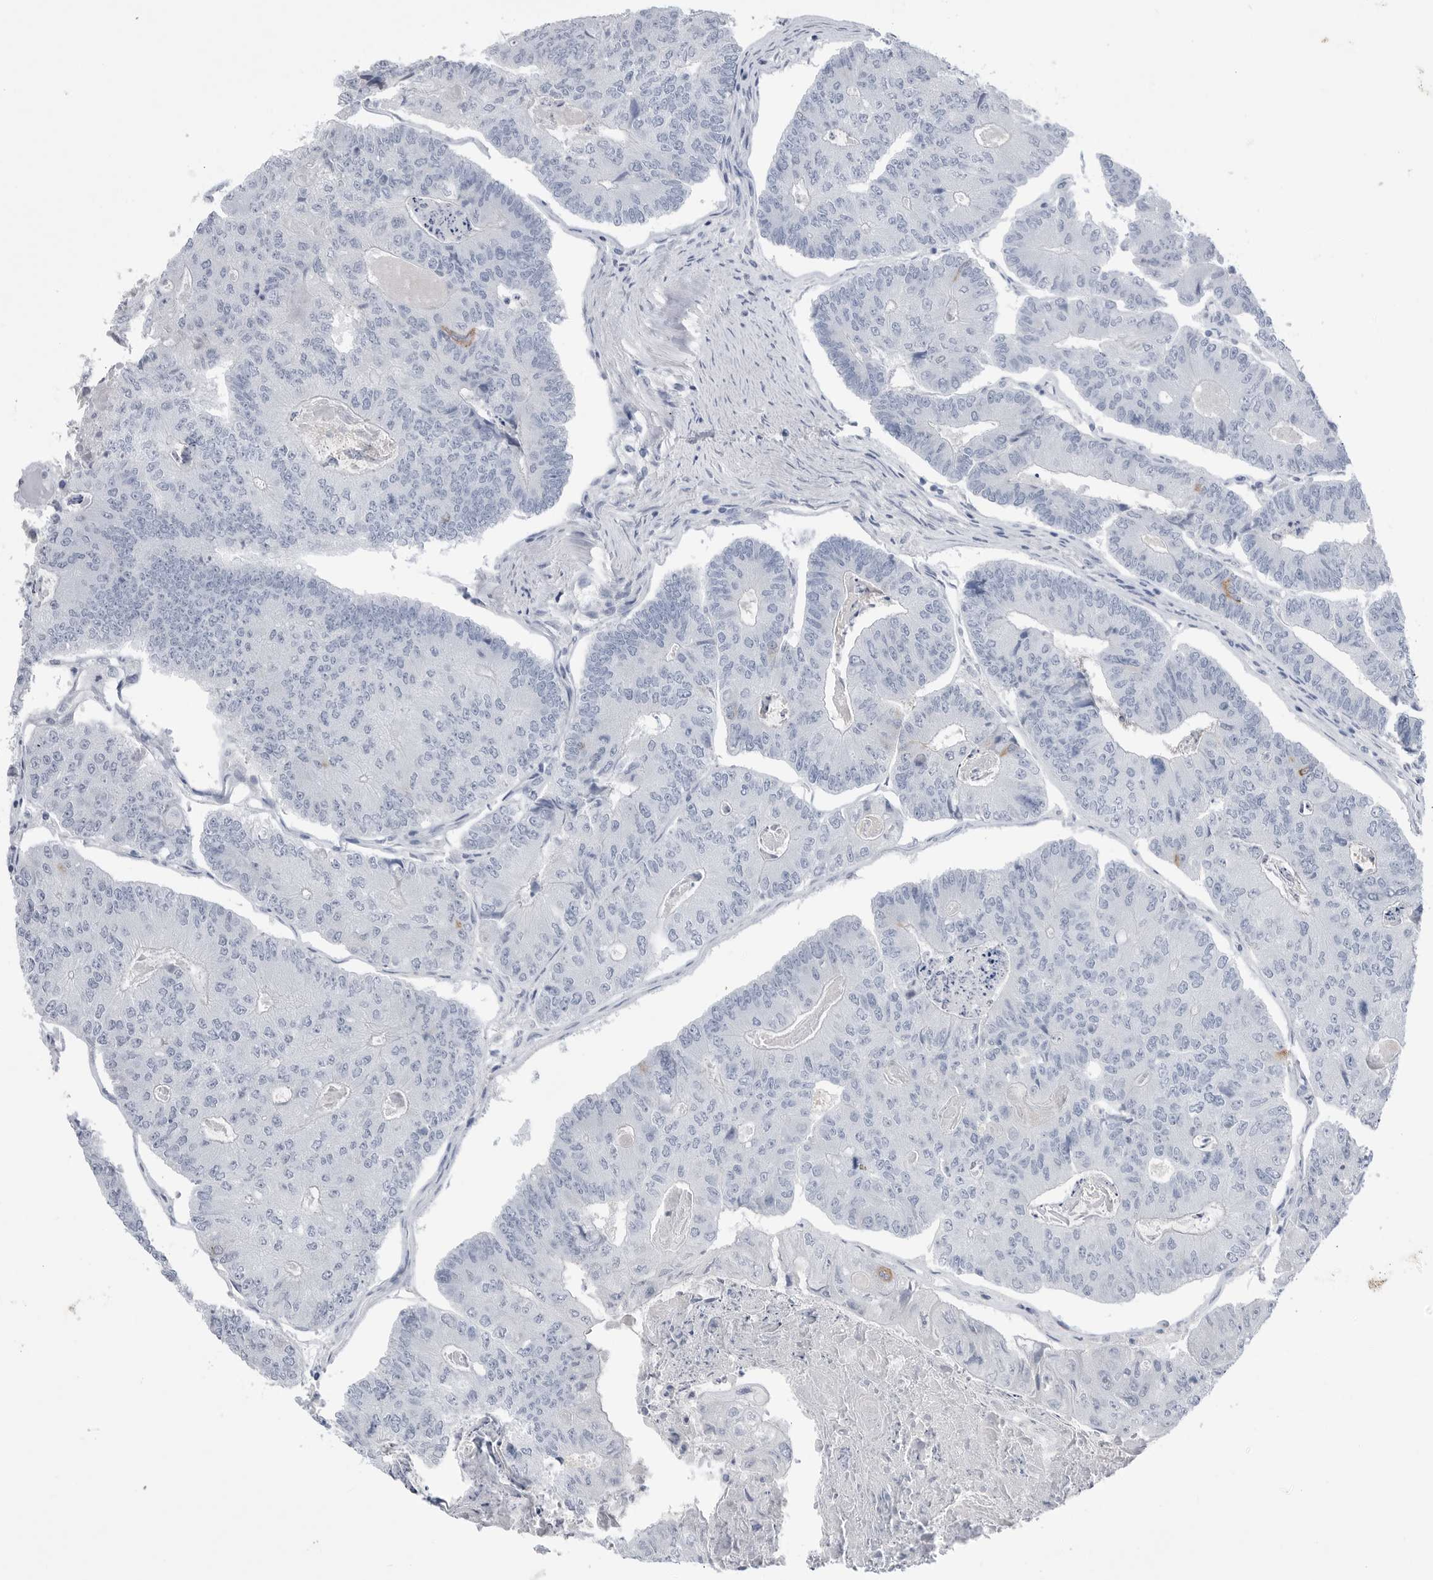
{"staining": {"intensity": "negative", "quantity": "none", "location": "none"}, "tissue": "colorectal cancer", "cell_type": "Tumor cells", "image_type": "cancer", "snomed": [{"axis": "morphology", "description": "Adenocarcinoma, NOS"}, {"axis": "topography", "description": "Colon"}], "caption": "This histopathology image is of colorectal adenocarcinoma stained with IHC to label a protein in brown with the nuclei are counter-stained blue. There is no expression in tumor cells.", "gene": "ABHD12", "patient": {"sex": "female", "age": 67}}